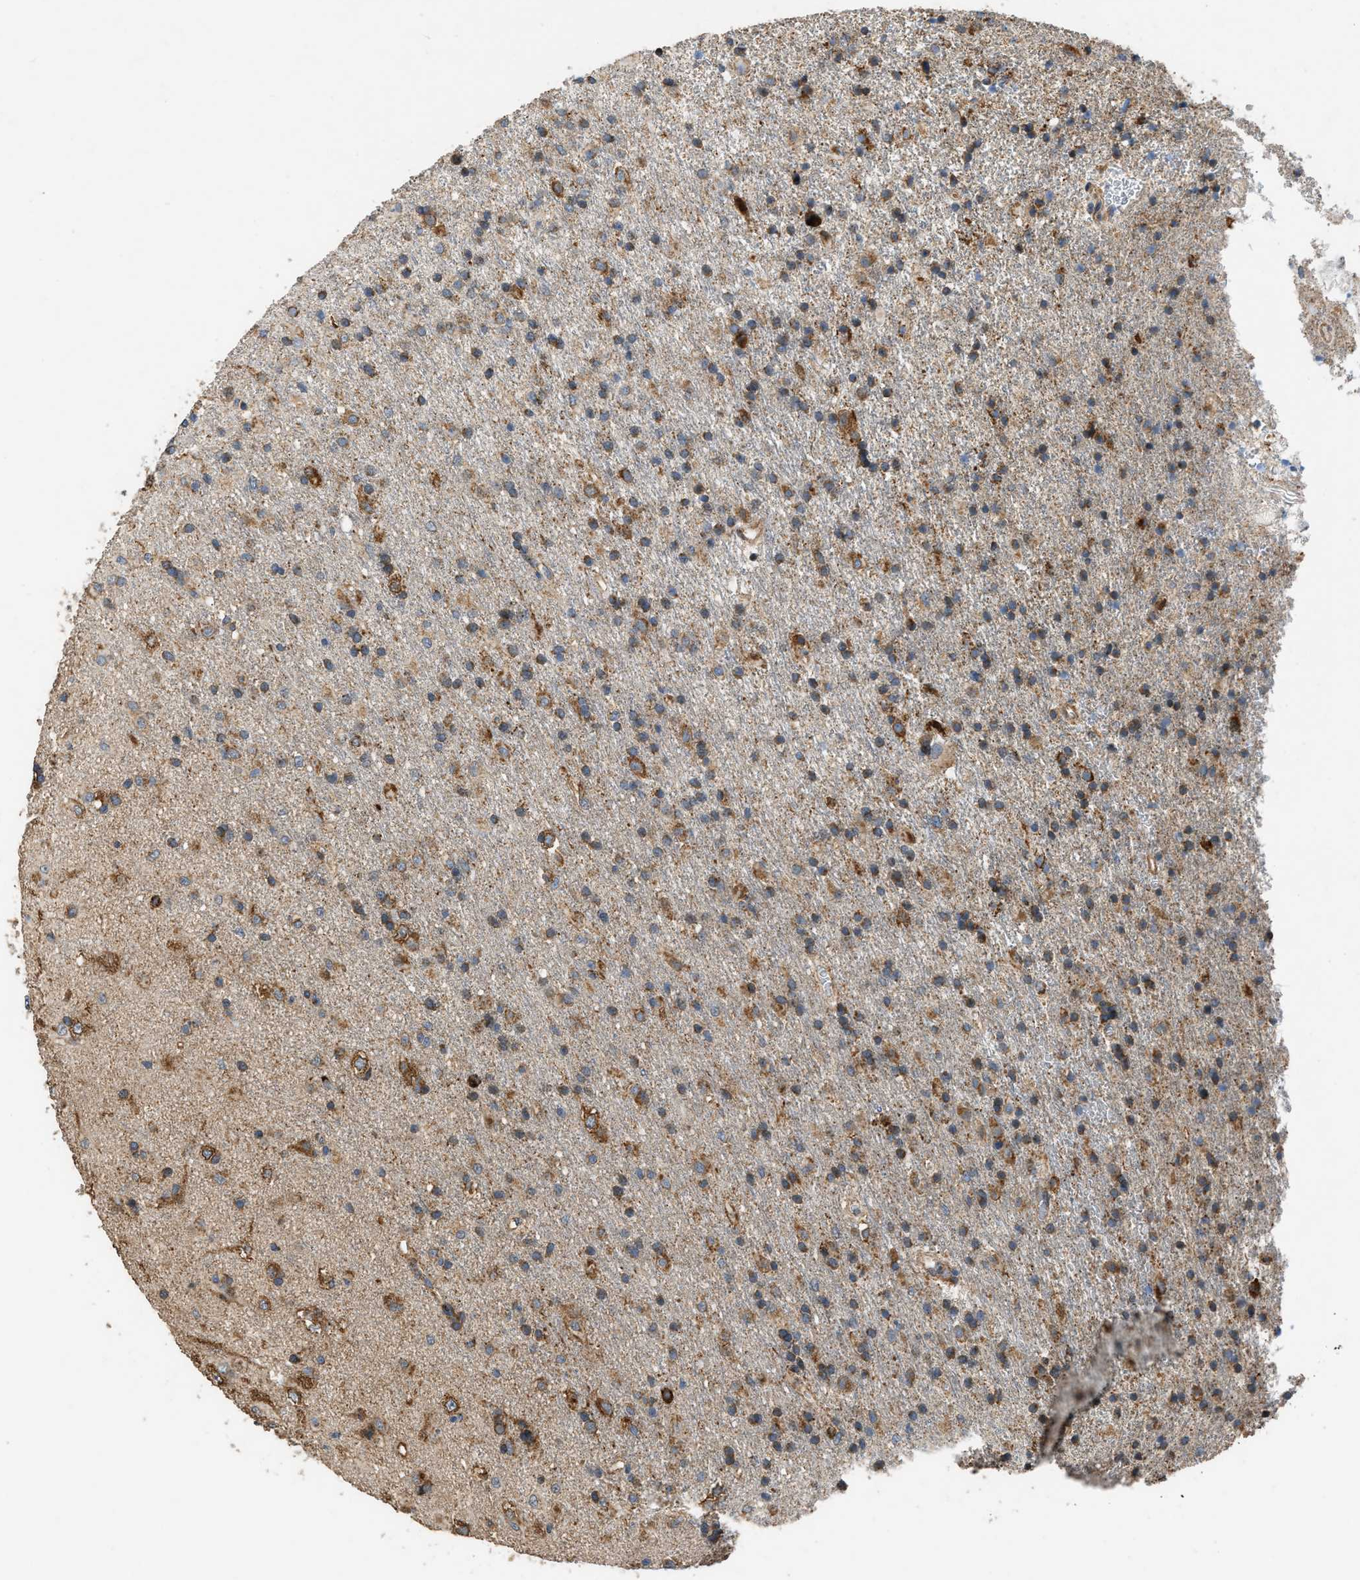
{"staining": {"intensity": "moderate", "quantity": ">75%", "location": "cytoplasmic/membranous"}, "tissue": "glioma", "cell_type": "Tumor cells", "image_type": "cancer", "snomed": [{"axis": "morphology", "description": "Glioma, malignant, Low grade"}, {"axis": "topography", "description": "Brain"}], "caption": "Moderate cytoplasmic/membranous protein positivity is appreciated in about >75% of tumor cells in glioma. (DAB (3,3'-diaminobenzidine) = brown stain, brightfield microscopy at high magnification).", "gene": "TMEM150A", "patient": {"sex": "male", "age": 65}}